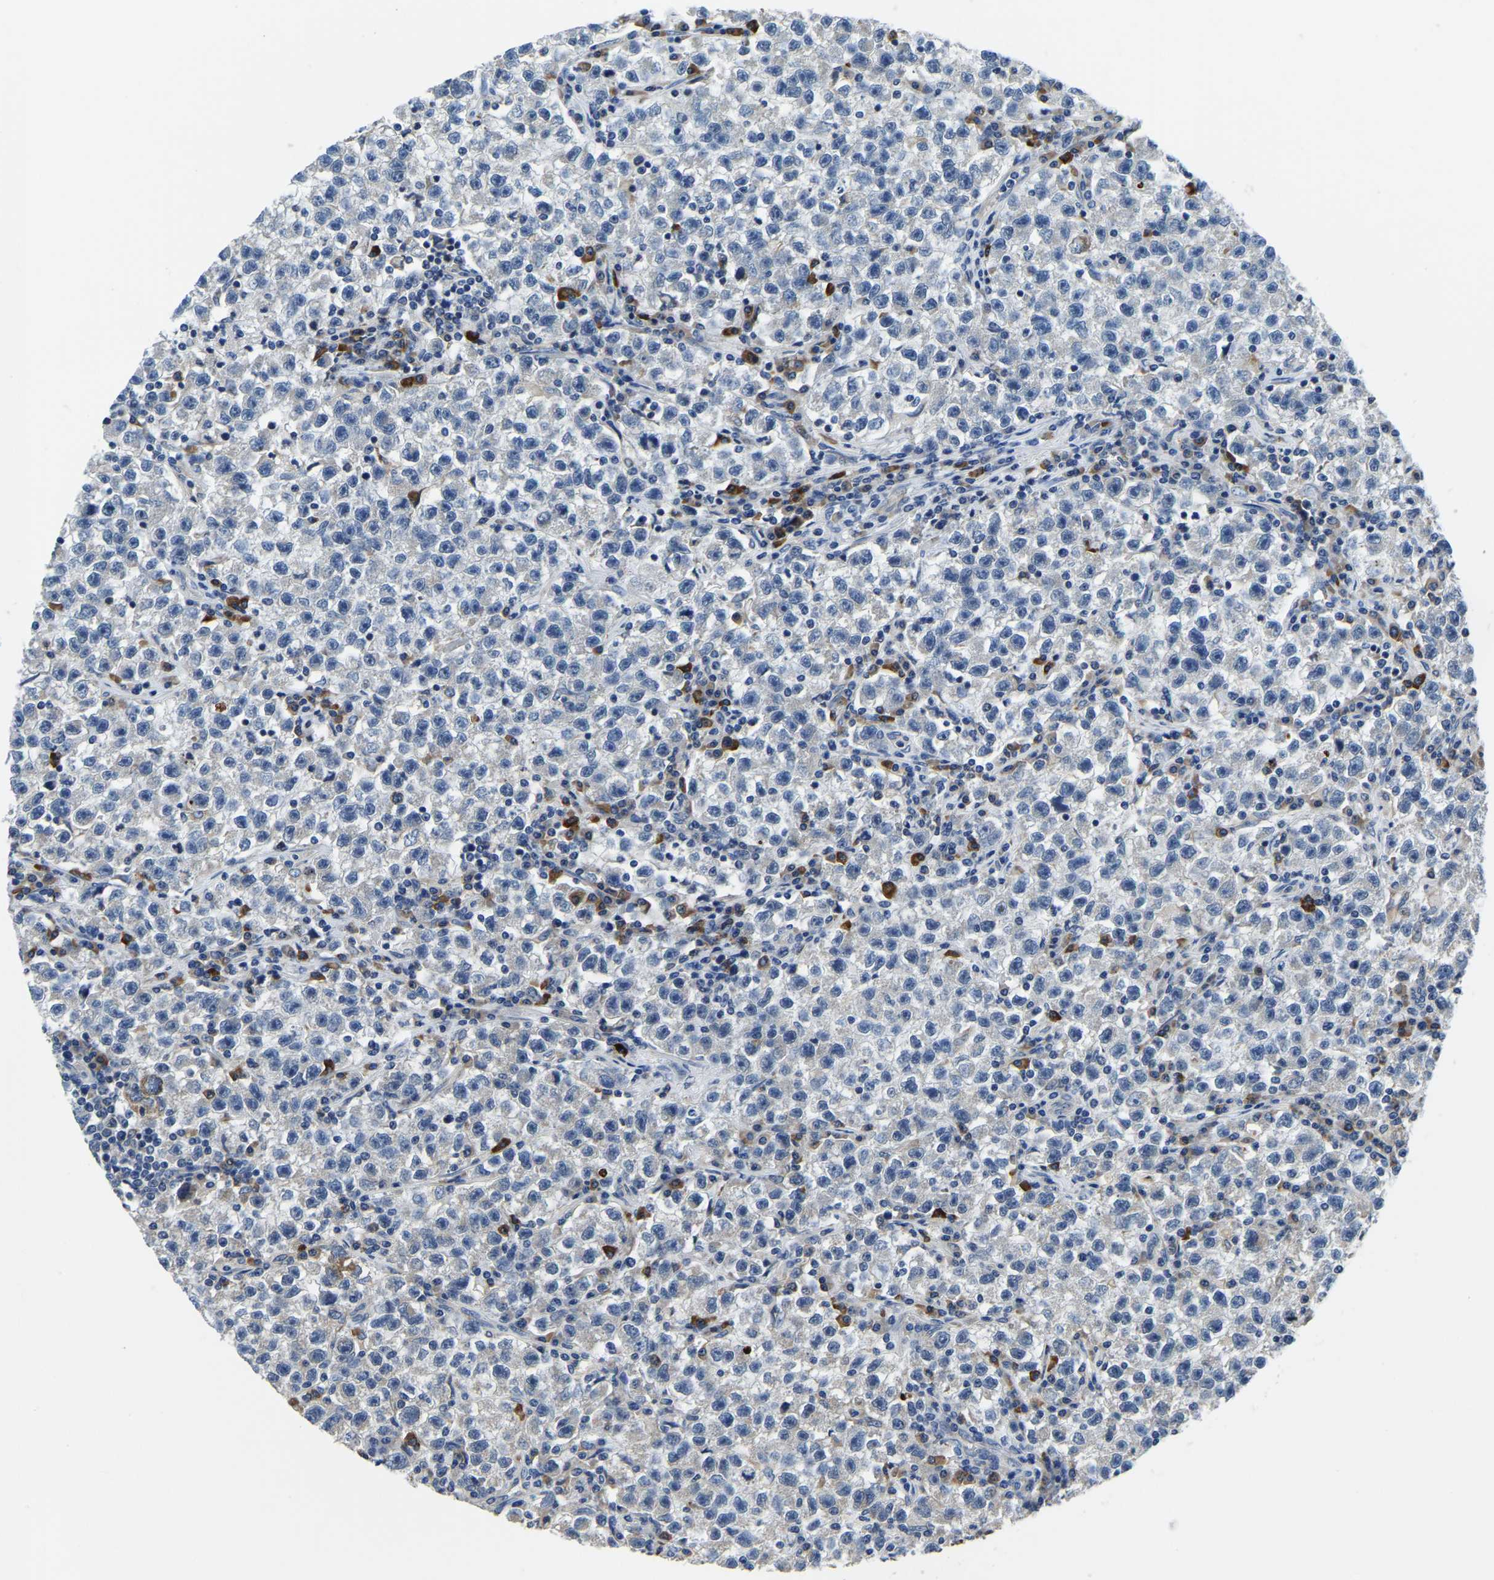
{"staining": {"intensity": "negative", "quantity": "none", "location": "none"}, "tissue": "testis cancer", "cell_type": "Tumor cells", "image_type": "cancer", "snomed": [{"axis": "morphology", "description": "Seminoma, NOS"}, {"axis": "topography", "description": "Testis"}], "caption": "The photomicrograph reveals no staining of tumor cells in testis seminoma.", "gene": "LIAS", "patient": {"sex": "male", "age": 22}}